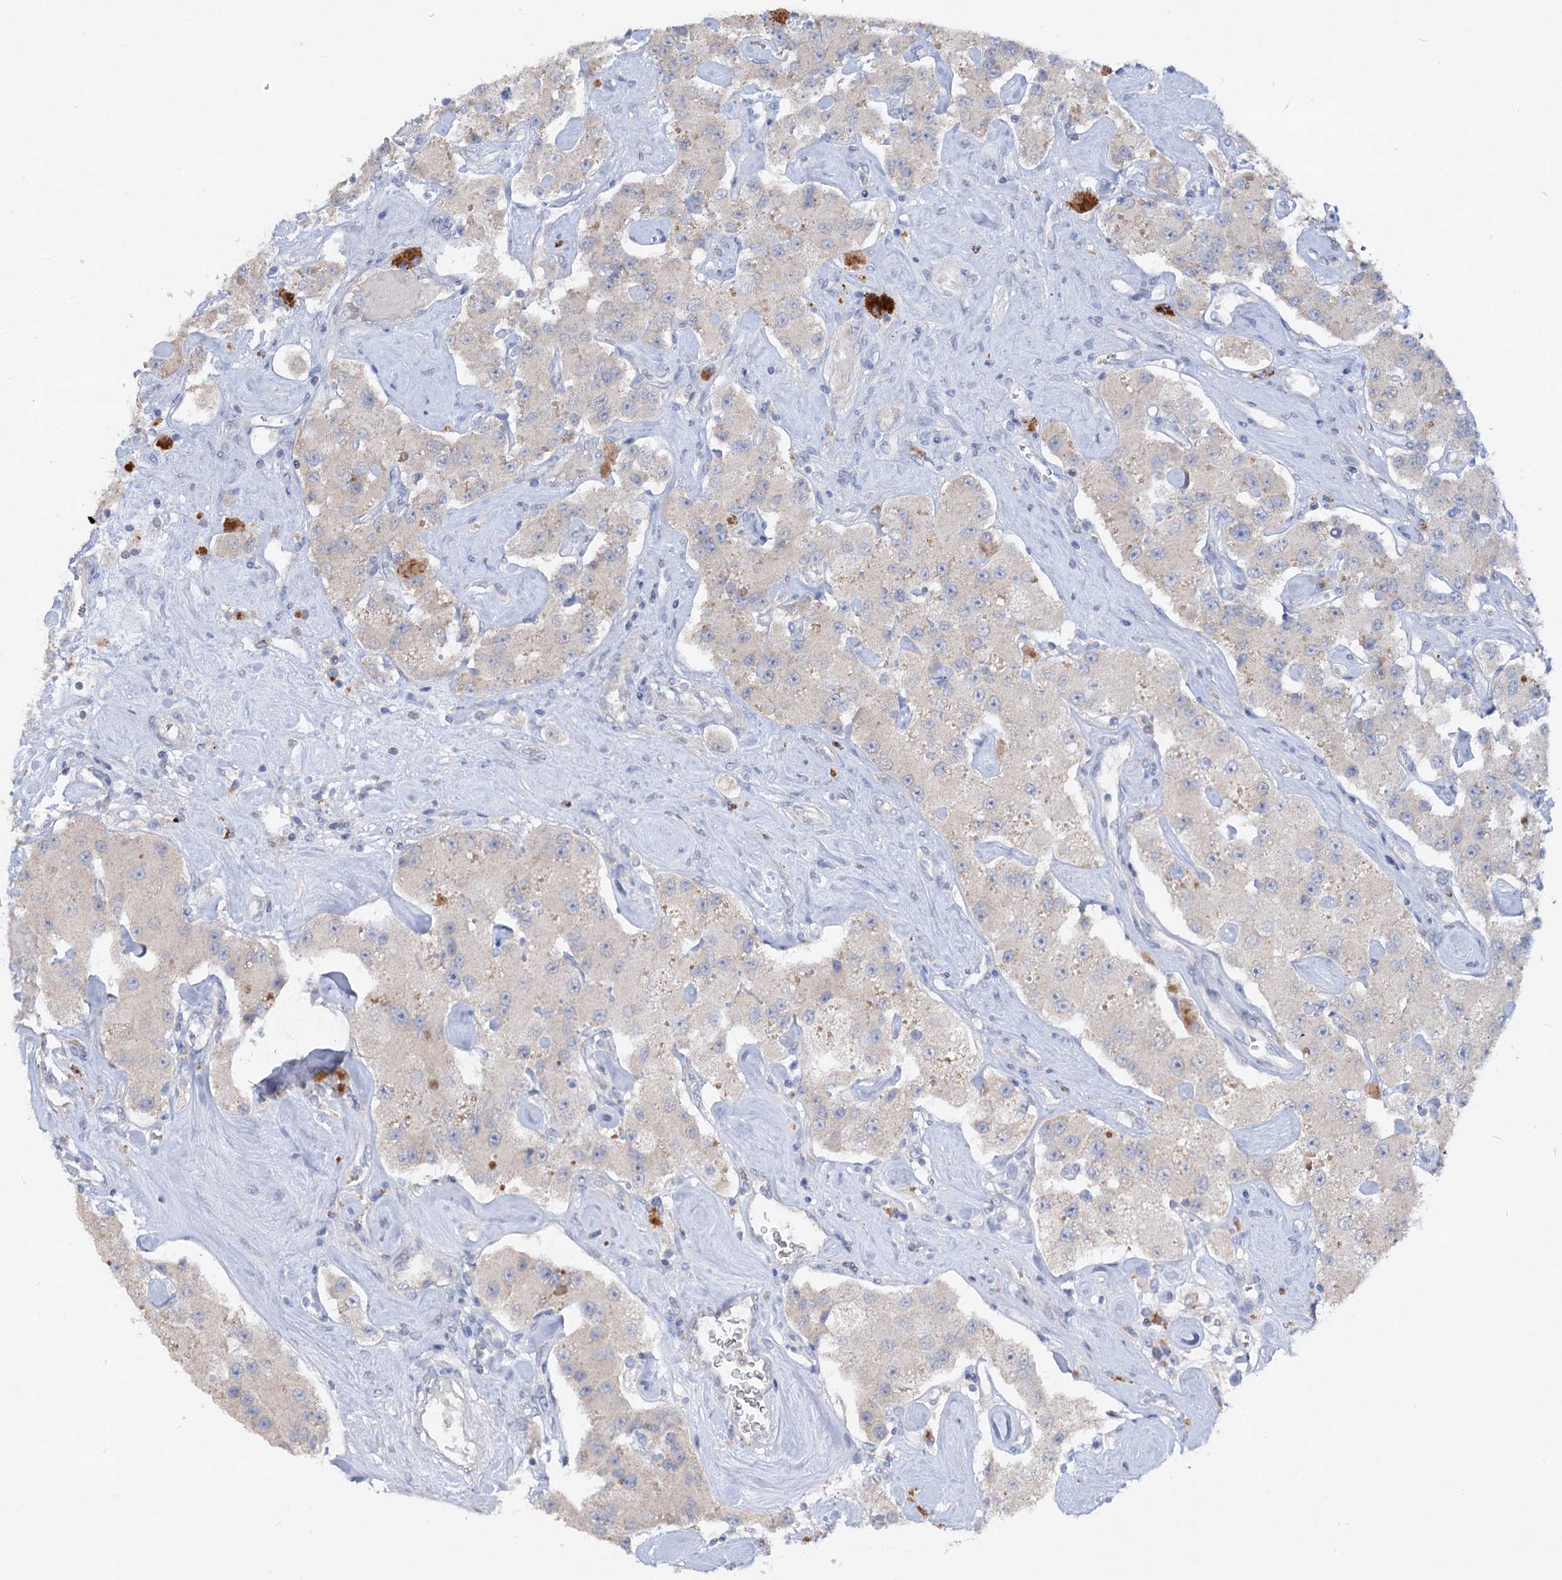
{"staining": {"intensity": "negative", "quantity": "none", "location": "none"}, "tissue": "carcinoid", "cell_type": "Tumor cells", "image_type": "cancer", "snomed": [{"axis": "morphology", "description": "Carcinoid, malignant, NOS"}, {"axis": "topography", "description": "Pancreas"}], "caption": "Carcinoid (malignant) was stained to show a protein in brown. There is no significant expression in tumor cells.", "gene": "ATP4A", "patient": {"sex": "male", "age": 41}}